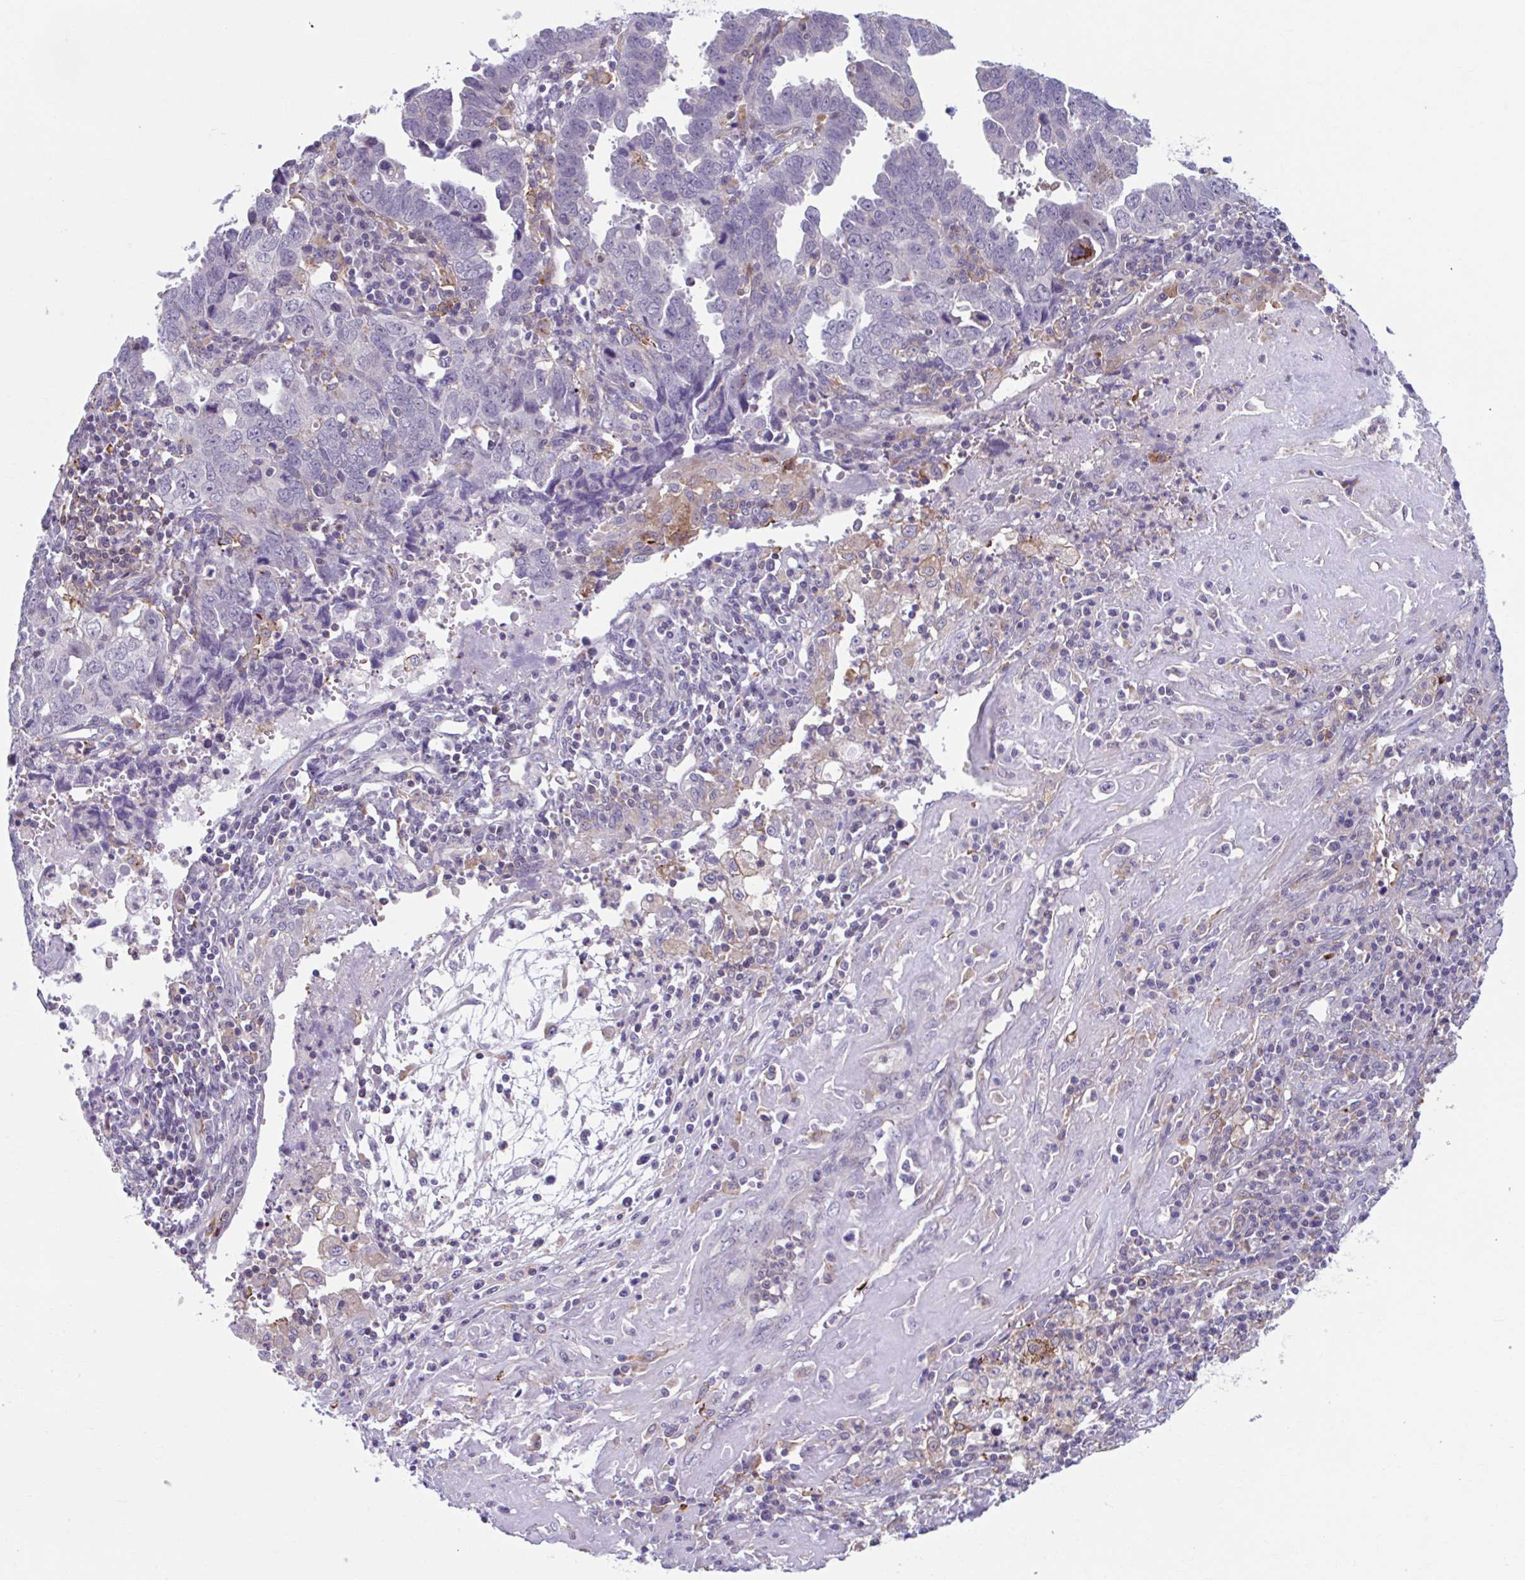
{"staining": {"intensity": "negative", "quantity": "none", "location": "none"}, "tissue": "endometrial cancer", "cell_type": "Tumor cells", "image_type": "cancer", "snomed": [{"axis": "morphology", "description": "Adenocarcinoma, NOS"}, {"axis": "topography", "description": "Uterus"}], "caption": "Tumor cells are negative for protein expression in human endometrial cancer (adenocarcinoma).", "gene": "ADAT3", "patient": {"sex": "female", "age": 62}}